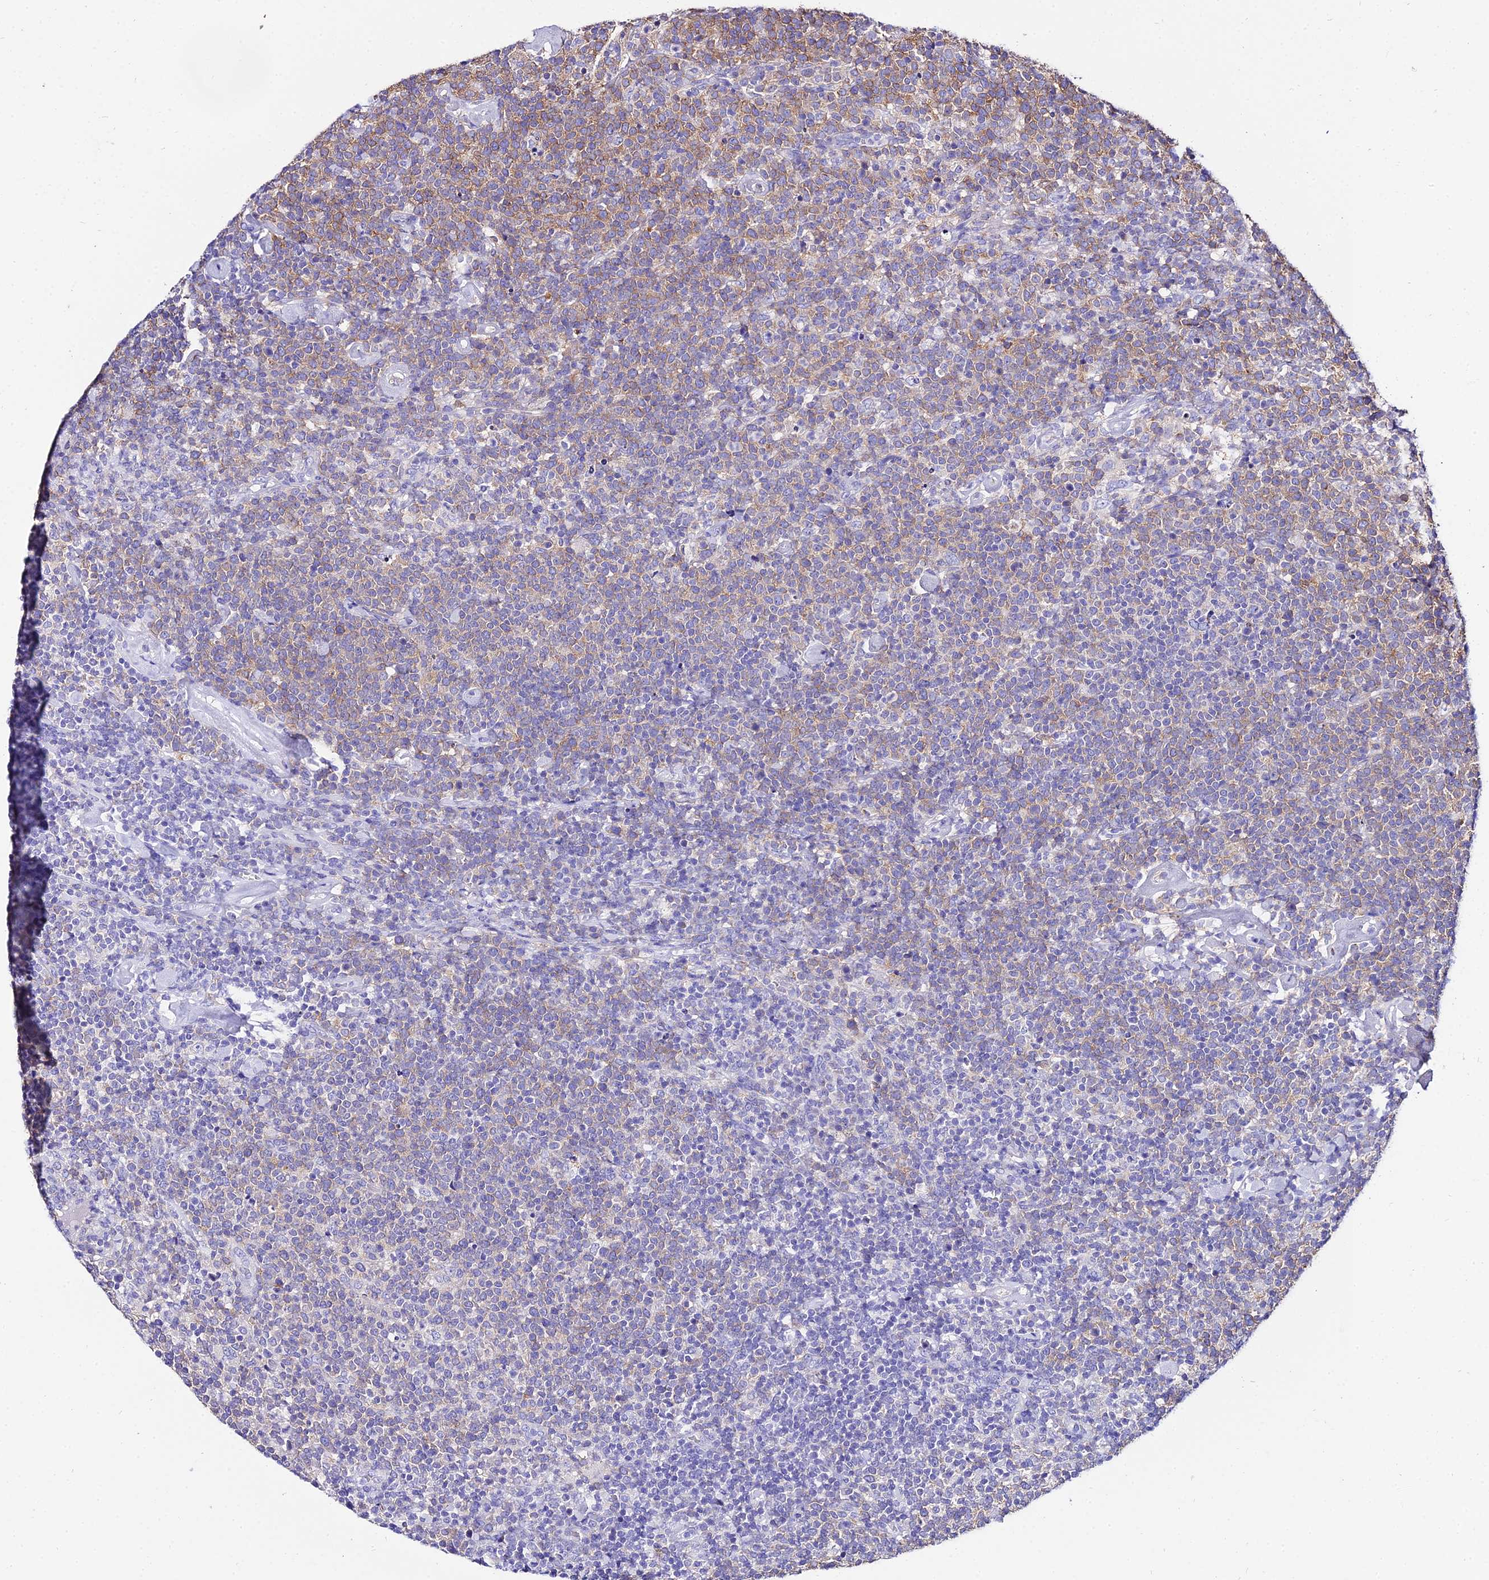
{"staining": {"intensity": "weak", "quantity": "<25%", "location": "cytoplasmic/membranous"}, "tissue": "lymphoma", "cell_type": "Tumor cells", "image_type": "cancer", "snomed": [{"axis": "morphology", "description": "Malignant lymphoma, non-Hodgkin's type, High grade"}, {"axis": "topography", "description": "Lymph node"}], "caption": "Protein analysis of lymphoma demonstrates no significant positivity in tumor cells. (IHC, brightfield microscopy, high magnification).", "gene": "TUBA3D", "patient": {"sex": "male", "age": 61}}